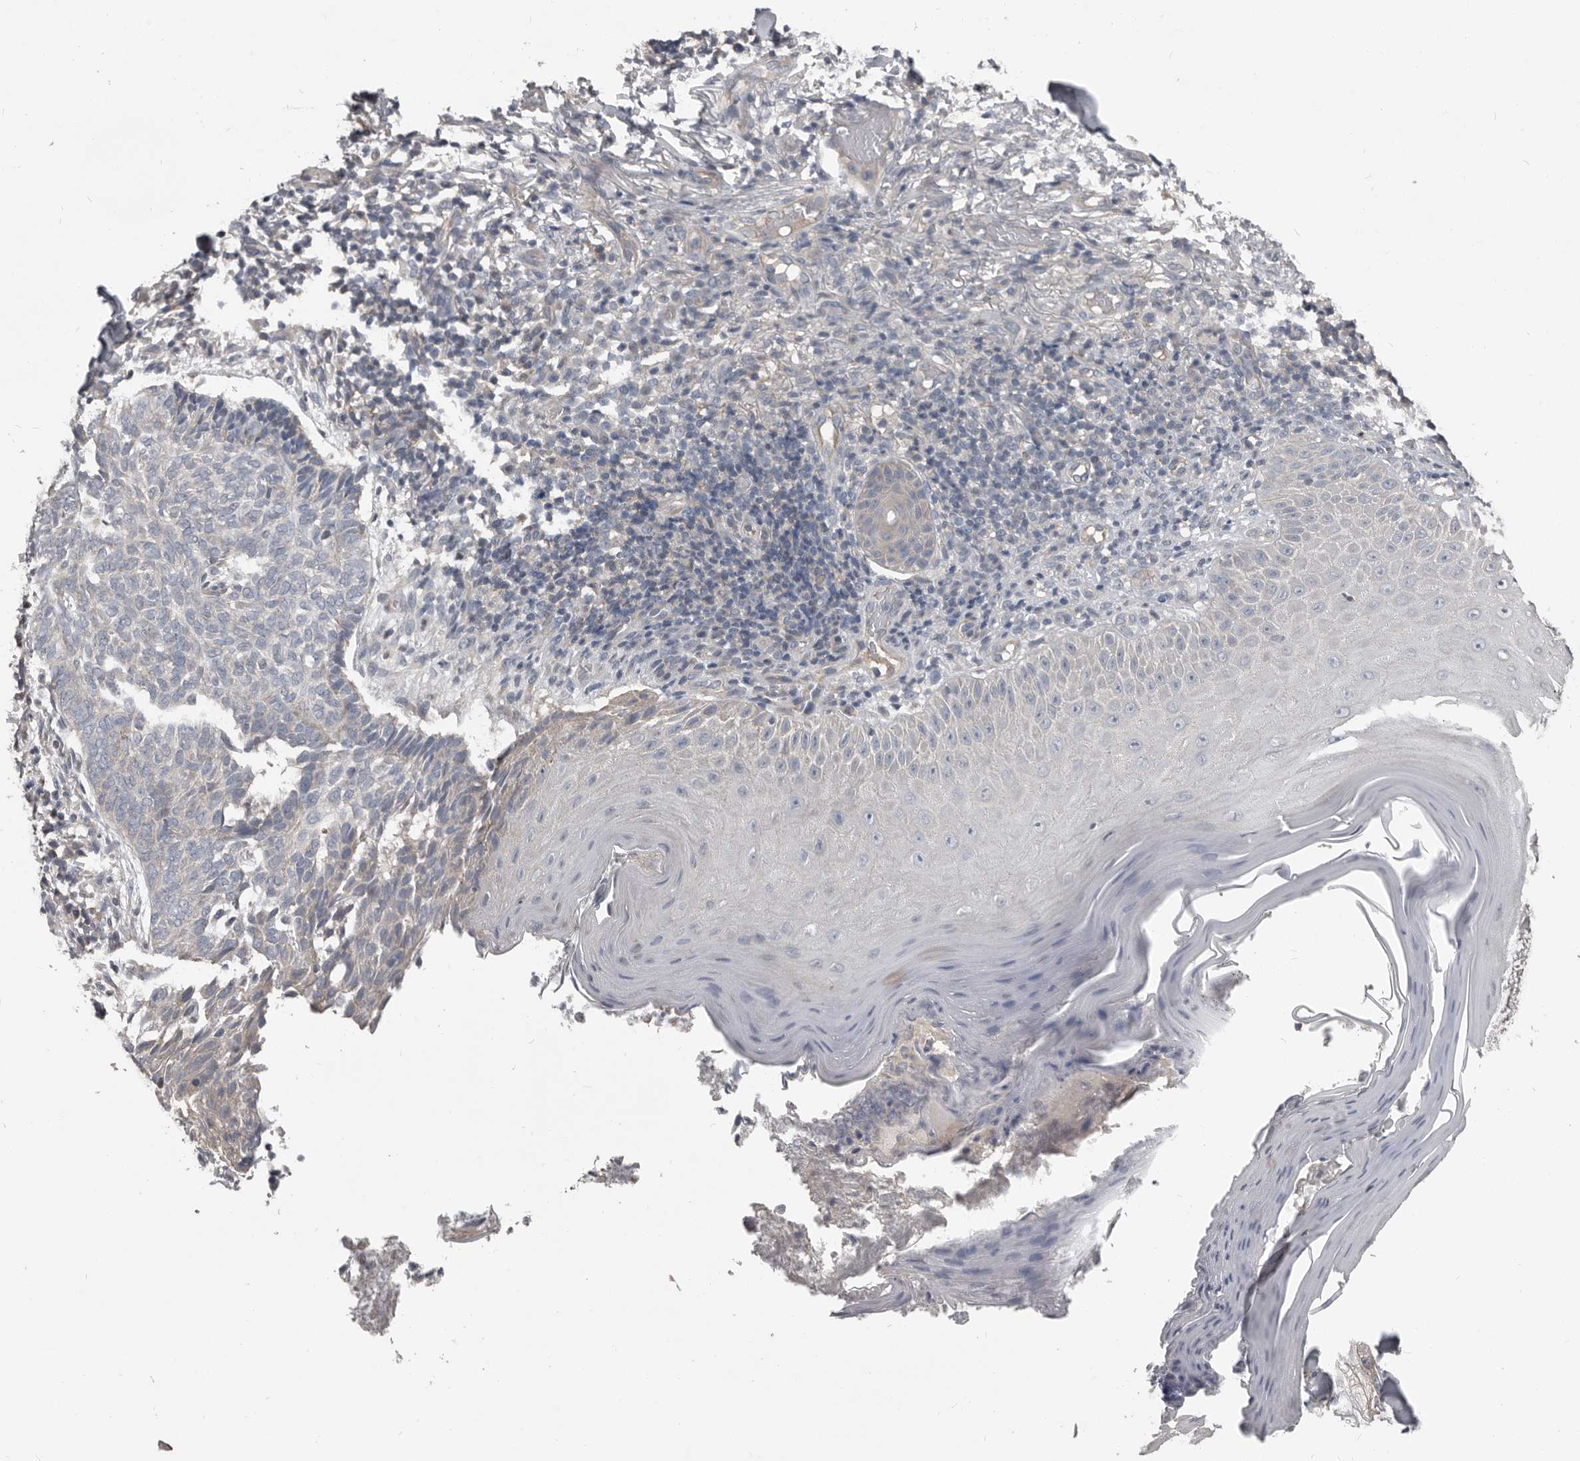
{"staining": {"intensity": "negative", "quantity": "none", "location": "none"}, "tissue": "skin cancer", "cell_type": "Tumor cells", "image_type": "cancer", "snomed": [{"axis": "morphology", "description": "Normal tissue, NOS"}, {"axis": "morphology", "description": "Basal cell carcinoma"}, {"axis": "topography", "description": "Skin"}], "caption": "Immunohistochemistry (IHC) photomicrograph of neoplastic tissue: human skin cancer stained with DAB exhibits no significant protein expression in tumor cells.", "gene": "CA6", "patient": {"sex": "male", "age": 50}}